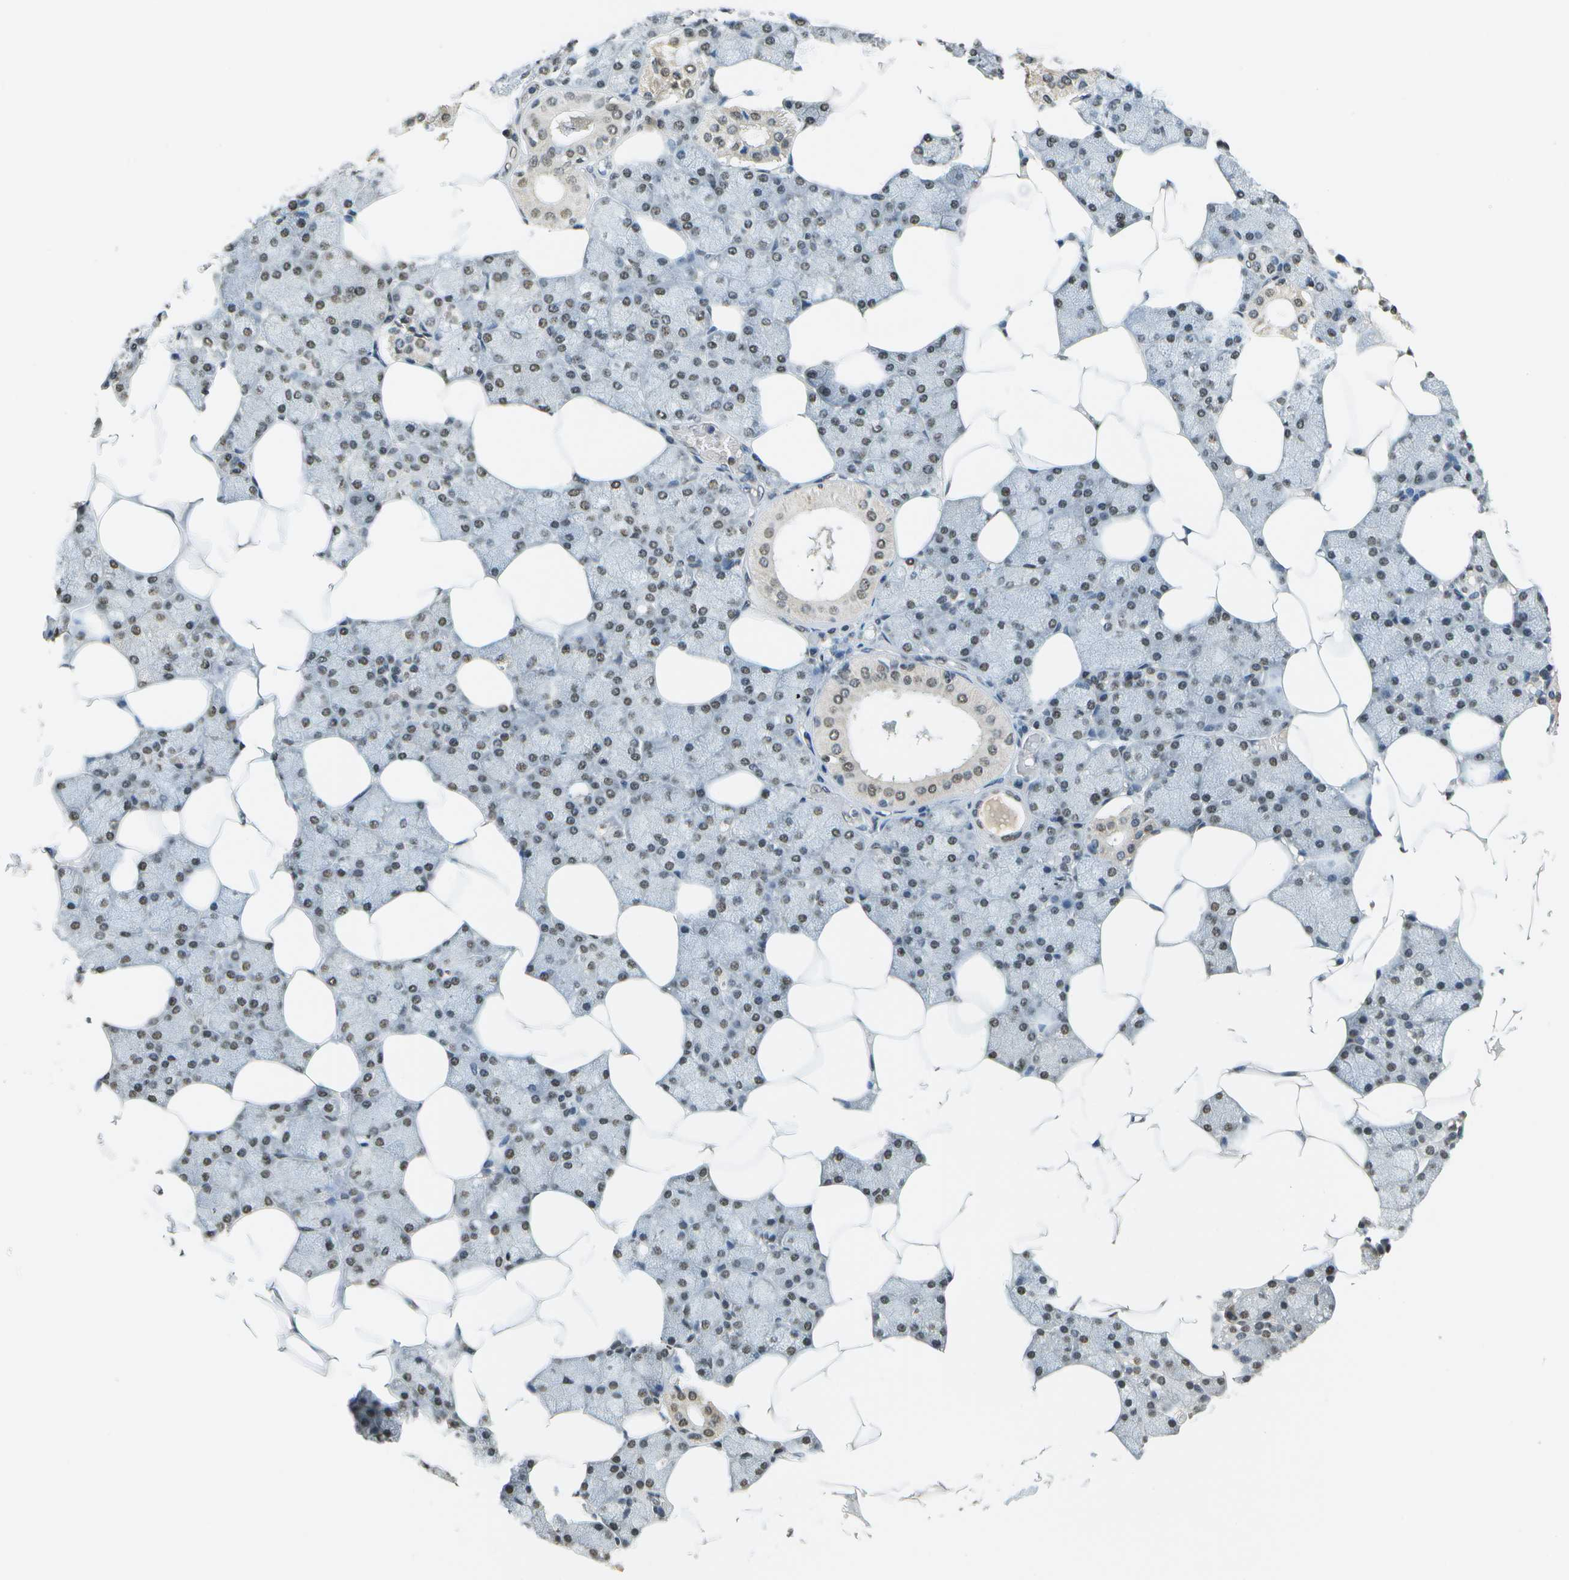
{"staining": {"intensity": "moderate", "quantity": ">75%", "location": "nuclear"}, "tissue": "salivary gland", "cell_type": "Glandular cells", "image_type": "normal", "snomed": [{"axis": "morphology", "description": "Normal tissue, NOS"}, {"axis": "topography", "description": "Salivary gland"}], "caption": "This is an image of IHC staining of unremarkable salivary gland, which shows moderate expression in the nuclear of glandular cells.", "gene": "ABL2", "patient": {"sex": "male", "age": 62}}